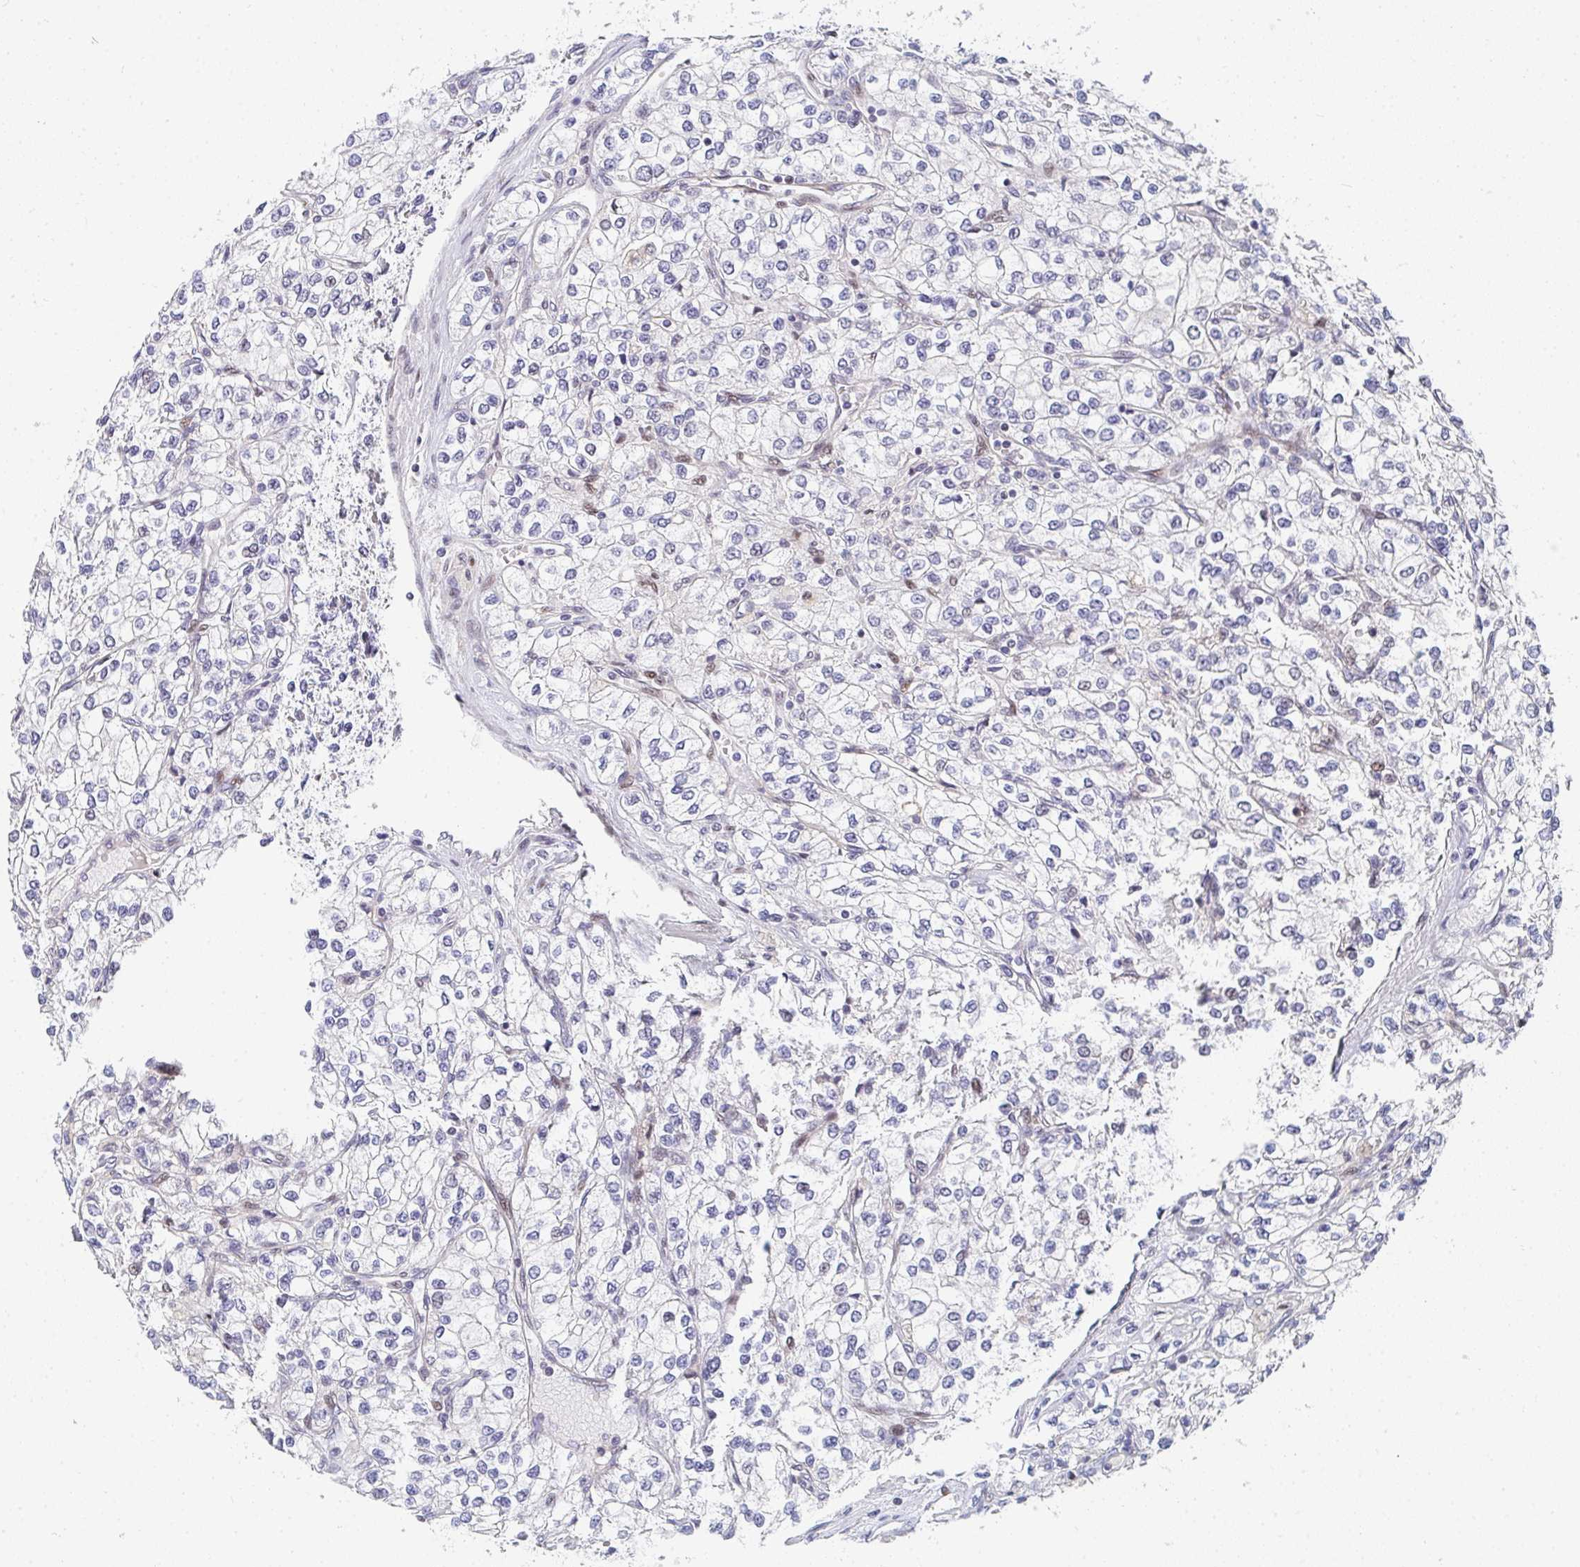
{"staining": {"intensity": "negative", "quantity": "none", "location": "none"}, "tissue": "renal cancer", "cell_type": "Tumor cells", "image_type": "cancer", "snomed": [{"axis": "morphology", "description": "Adenocarcinoma, NOS"}, {"axis": "topography", "description": "Kidney"}], "caption": "IHC histopathology image of neoplastic tissue: adenocarcinoma (renal) stained with DAB shows no significant protein expression in tumor cells.", "gene": "ZIC3", "patient": {"sex": "male", "age": 80}}